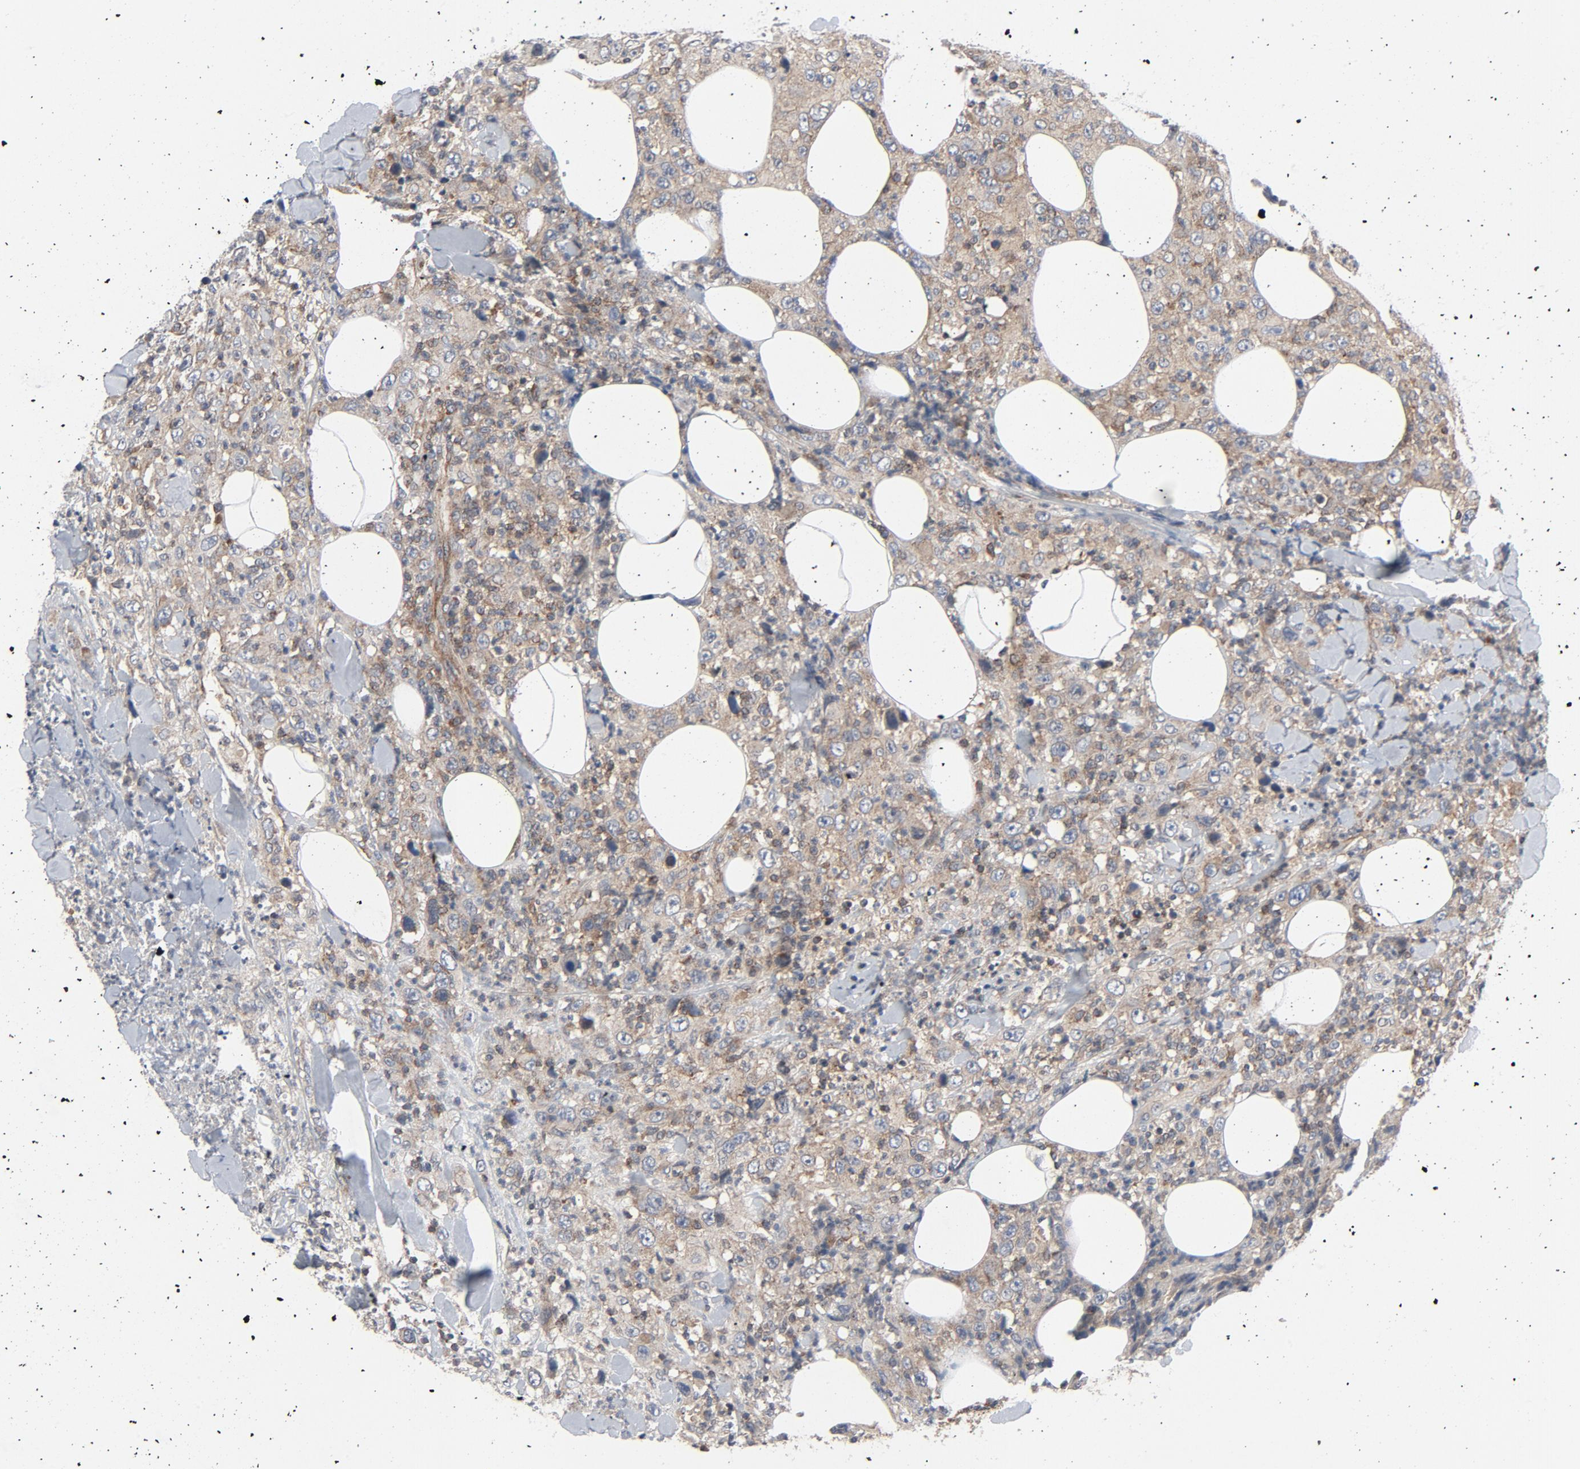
{"staining": {"intensity": "moderate", "quantity": ">75%", "location": "cytoplasmic/membranous"}, "tissue": "thyroid cancer", "cell_type": "Tumor cells", "image_type": "cancer", "snomed": [{"axis": "morphology", "description": "Carcinoma, NOS"}, {"axis": "topography", "description": "Thyroid gland"}], "caption": "Moderate cytoplasmic/membranous staining is appreciated in approximately >75% of tumor cells in carcinoma (thyroid).", "gene": "TSG101", "patient": {"sex": "female", "age": 77}}